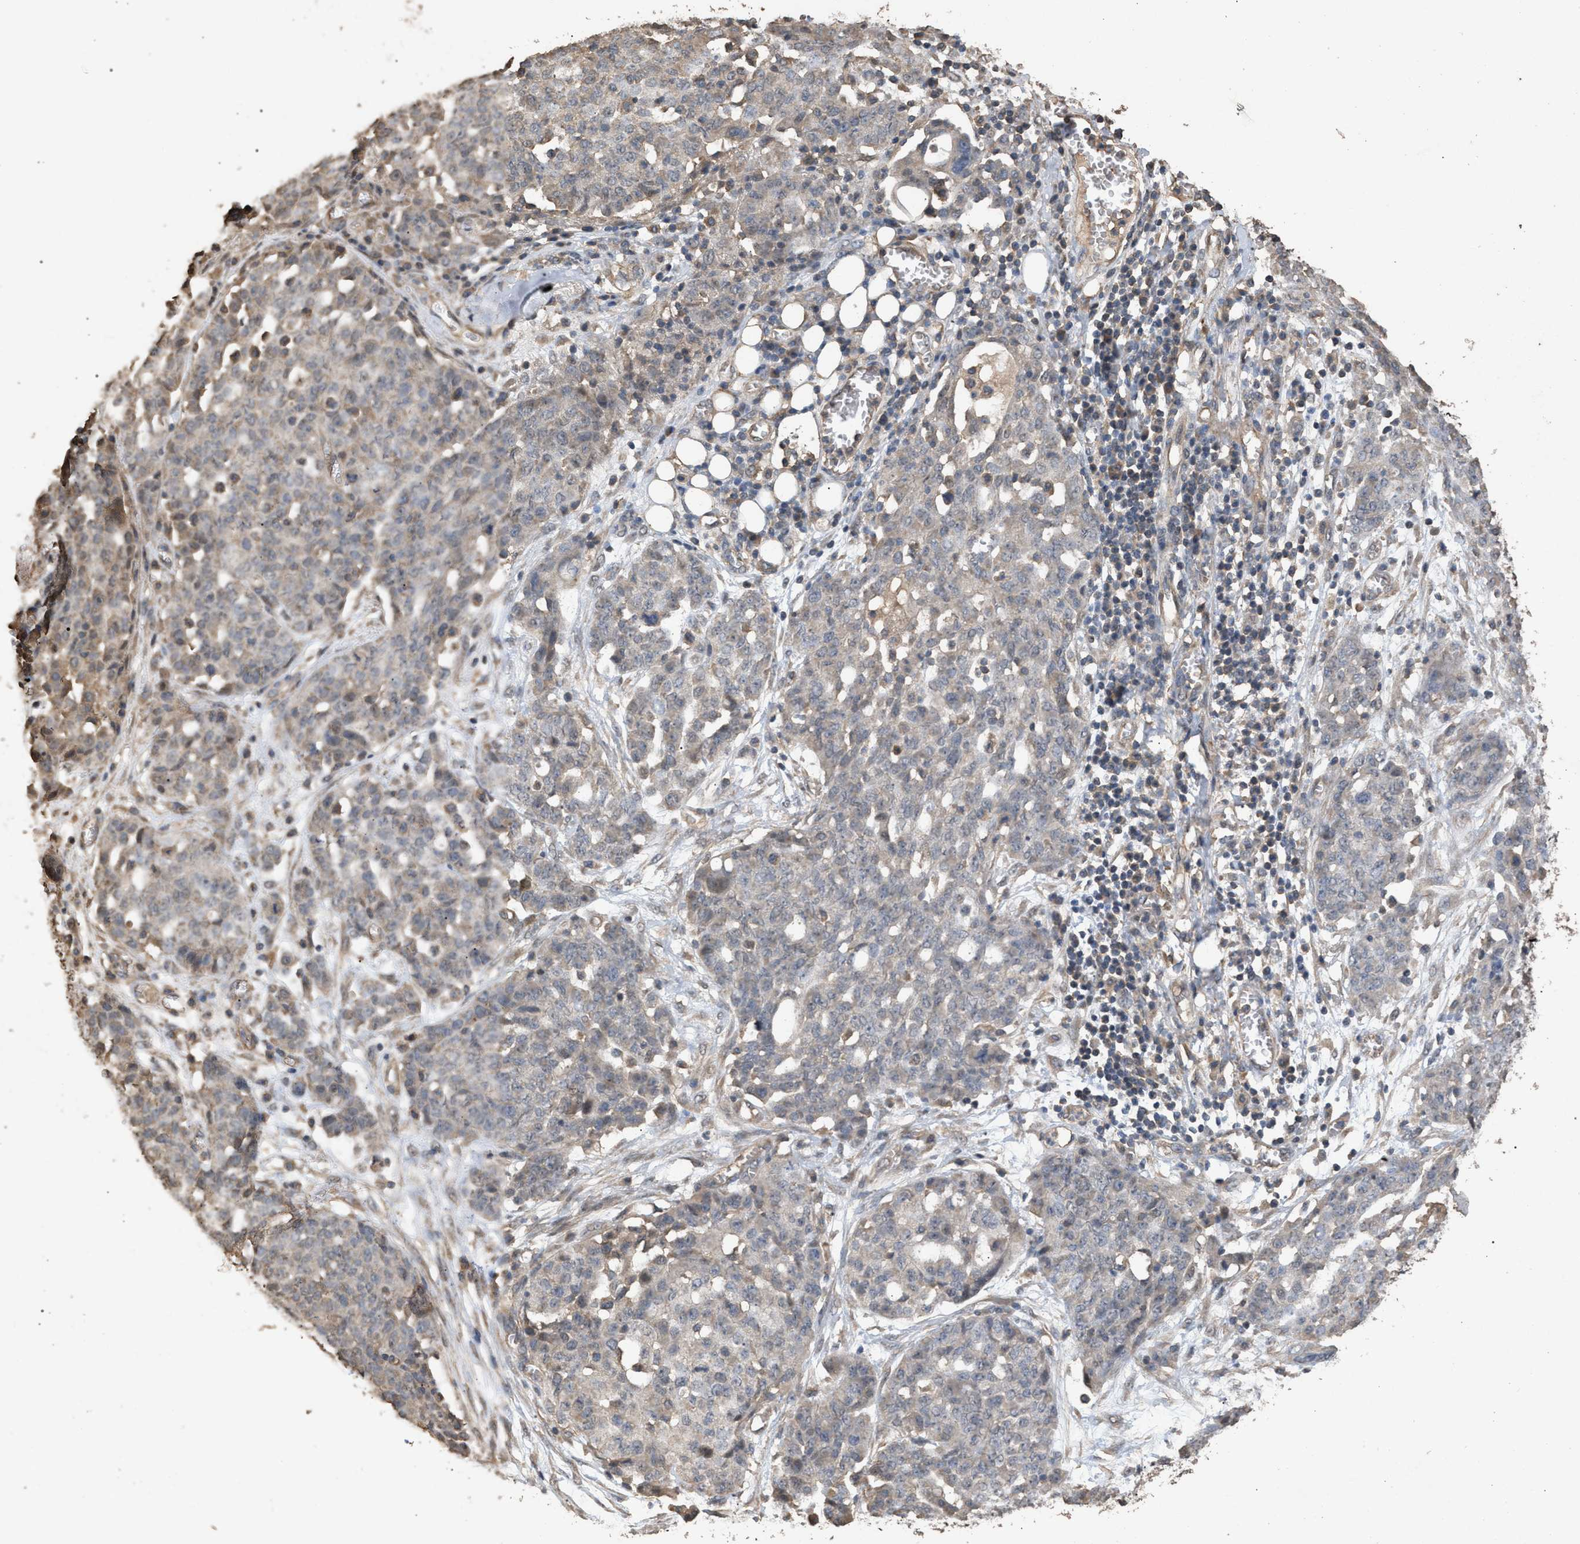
{"staining": {"intensity": "weak", "quantity": "<25%", "location": "cytoplasmic/membranous"}, "tissue": "ovarian cancer", "cell_type": "Tumor cells", "image_type": "cancer", "snomed": [{"axis": "morphology", "description": "Cystadenocarcinoma, serous, NOS"}, {"axis": "topography", "description": "Soft tissue"}, {"axis": "topography", "description": "Ovary"}], "caption": "High power microscopy photomicrograph of an immunohistochemistry (IHC) micrograph of ovarian cancer, revealing no significant staining in tumor cells.", "gene": "HTRA3", "patient": {"sex": "female", "age": 57}}